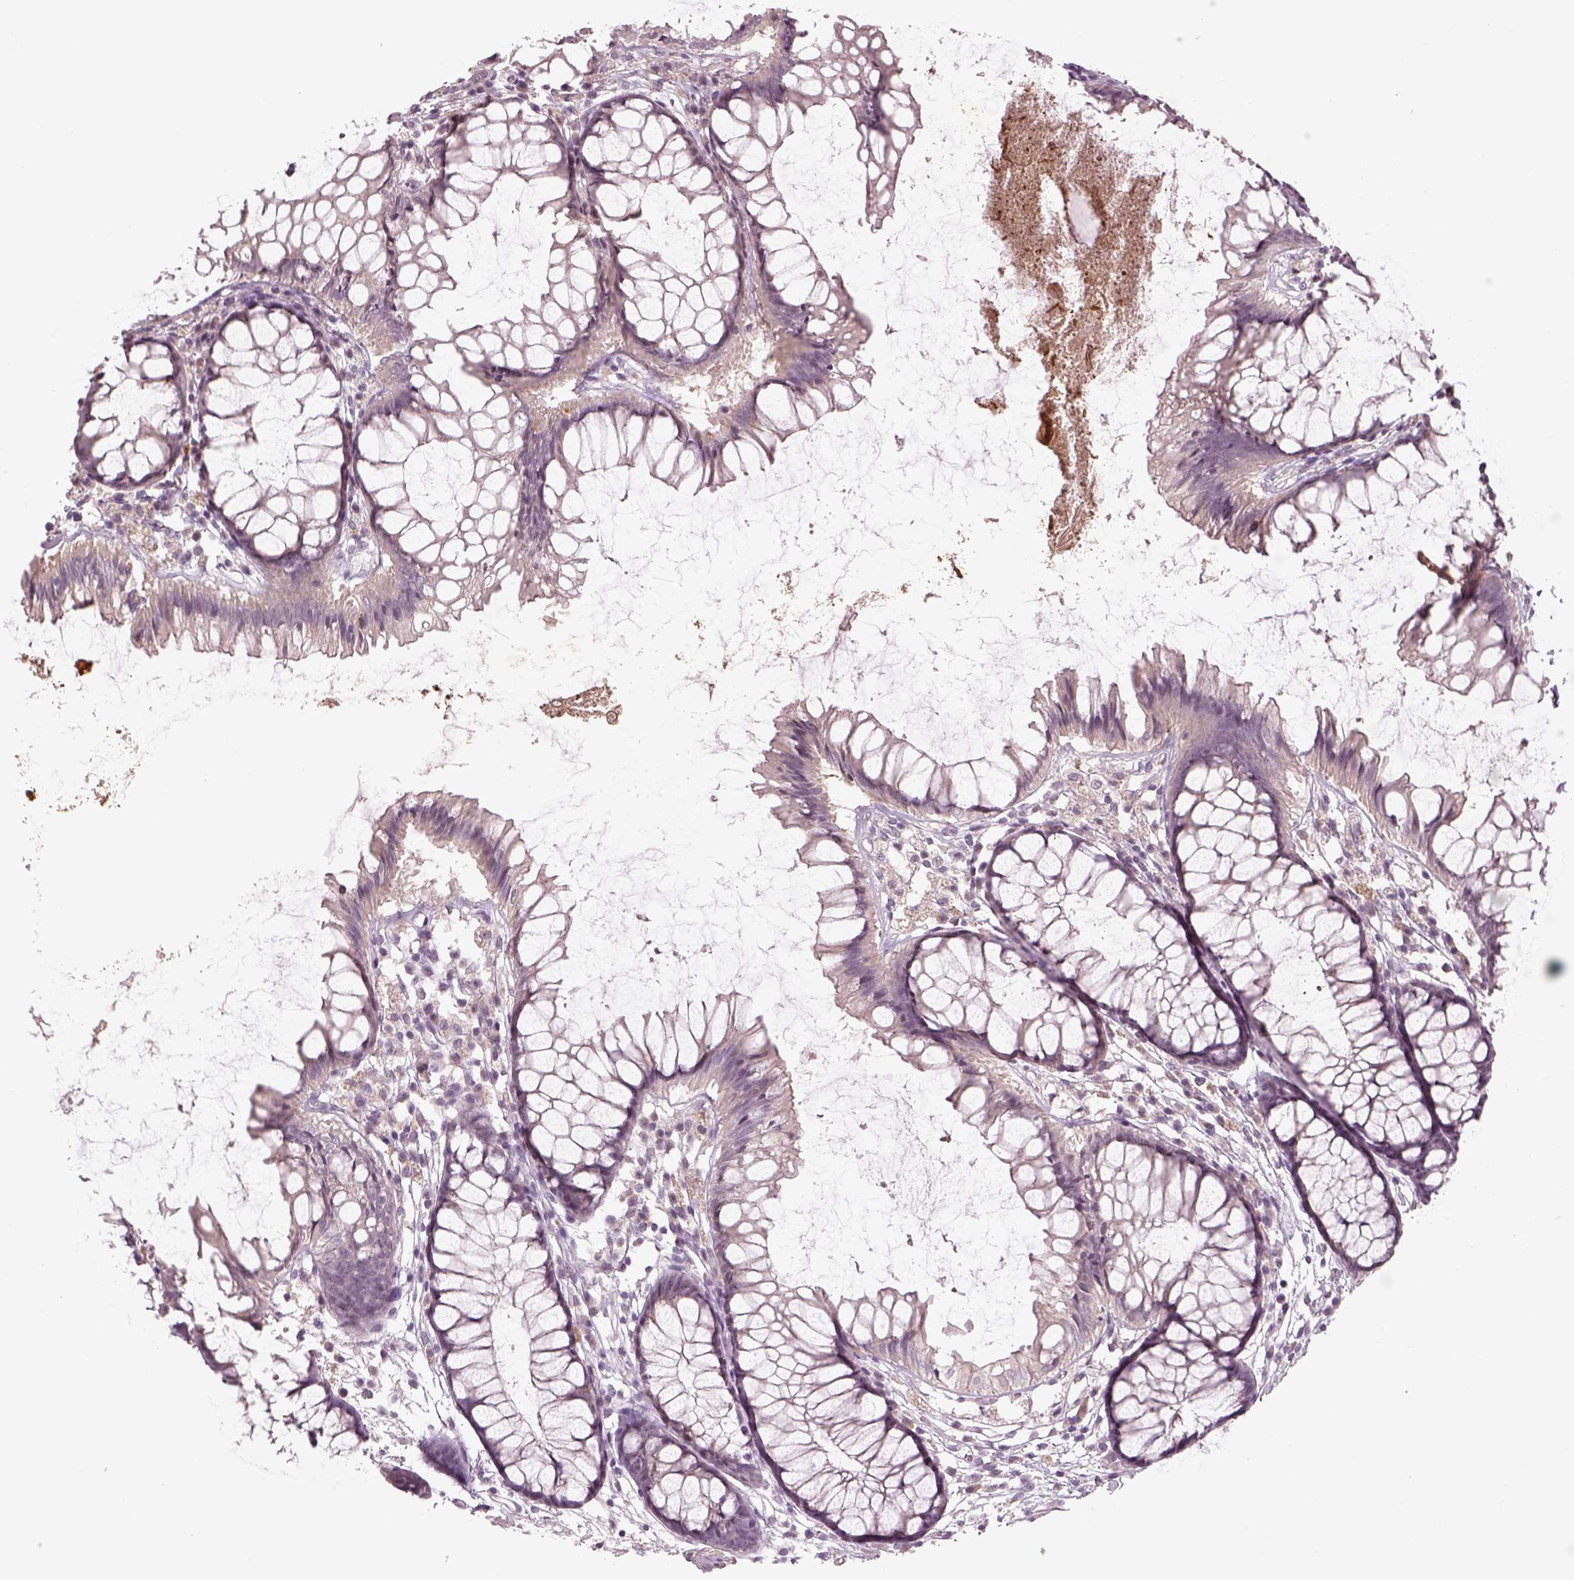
{"staining": {"intensity": "negative", "quantity": "none", "location": "none"}, "tissue": "colon", "cell_type": "Endothelial cells", "image_type": "normal", "snomed": [{"axis": "morphology", "description": "Normal tissue, NOS"}, {"axis": "morphology", "description": "Adenocarcinoma, NOS"}, {"axis": "topography", "description": "Colon"}], "caption": "A high-resolution histopathology image shows immunohistochemistry (IHC) staining of benign colon, which demonstrates no significant expression in endothelial cells.", "gene": "GDNF", "patient": {"sex": "male", "age": 65}}